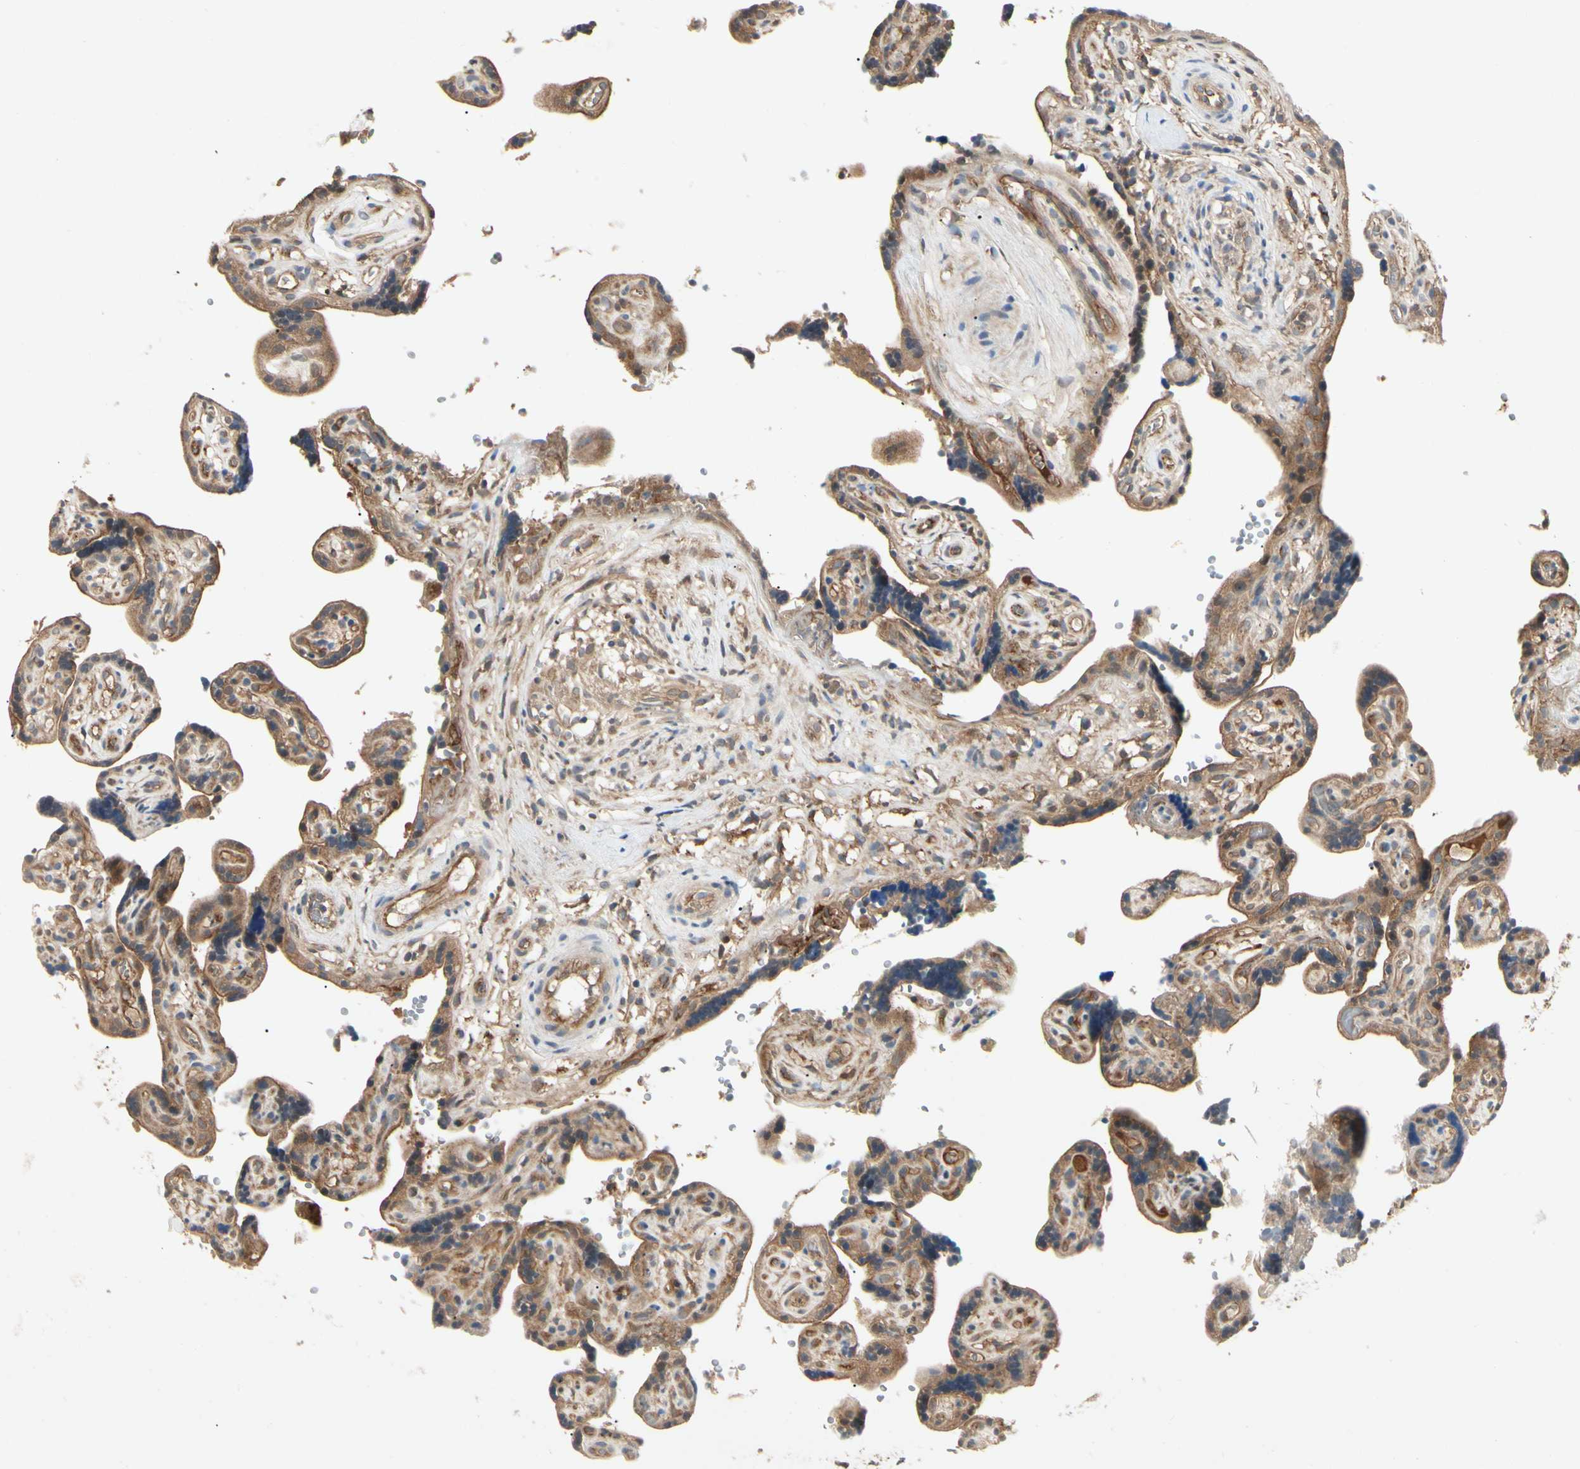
{"staining": {"intensity": "moderate", "quantity": ">75%", "location": "cytoplasmic/membranous"}, "tissue": "placenta", "cell_type": "Decidual cells", "image_type": "normal", "snomed": [{"axis": "morphology", "description": "Normal tissue, NOS"}, {"axis": "topography", "description": "Placenta"}], "caption": "Protein expression analysis of unremarkable placenta exhibits moderate cytoplasmic/membranous expression in about >75% of decidual cells.", "gene": "RNF14", "patient": {"sex": "female", "age": 30}}